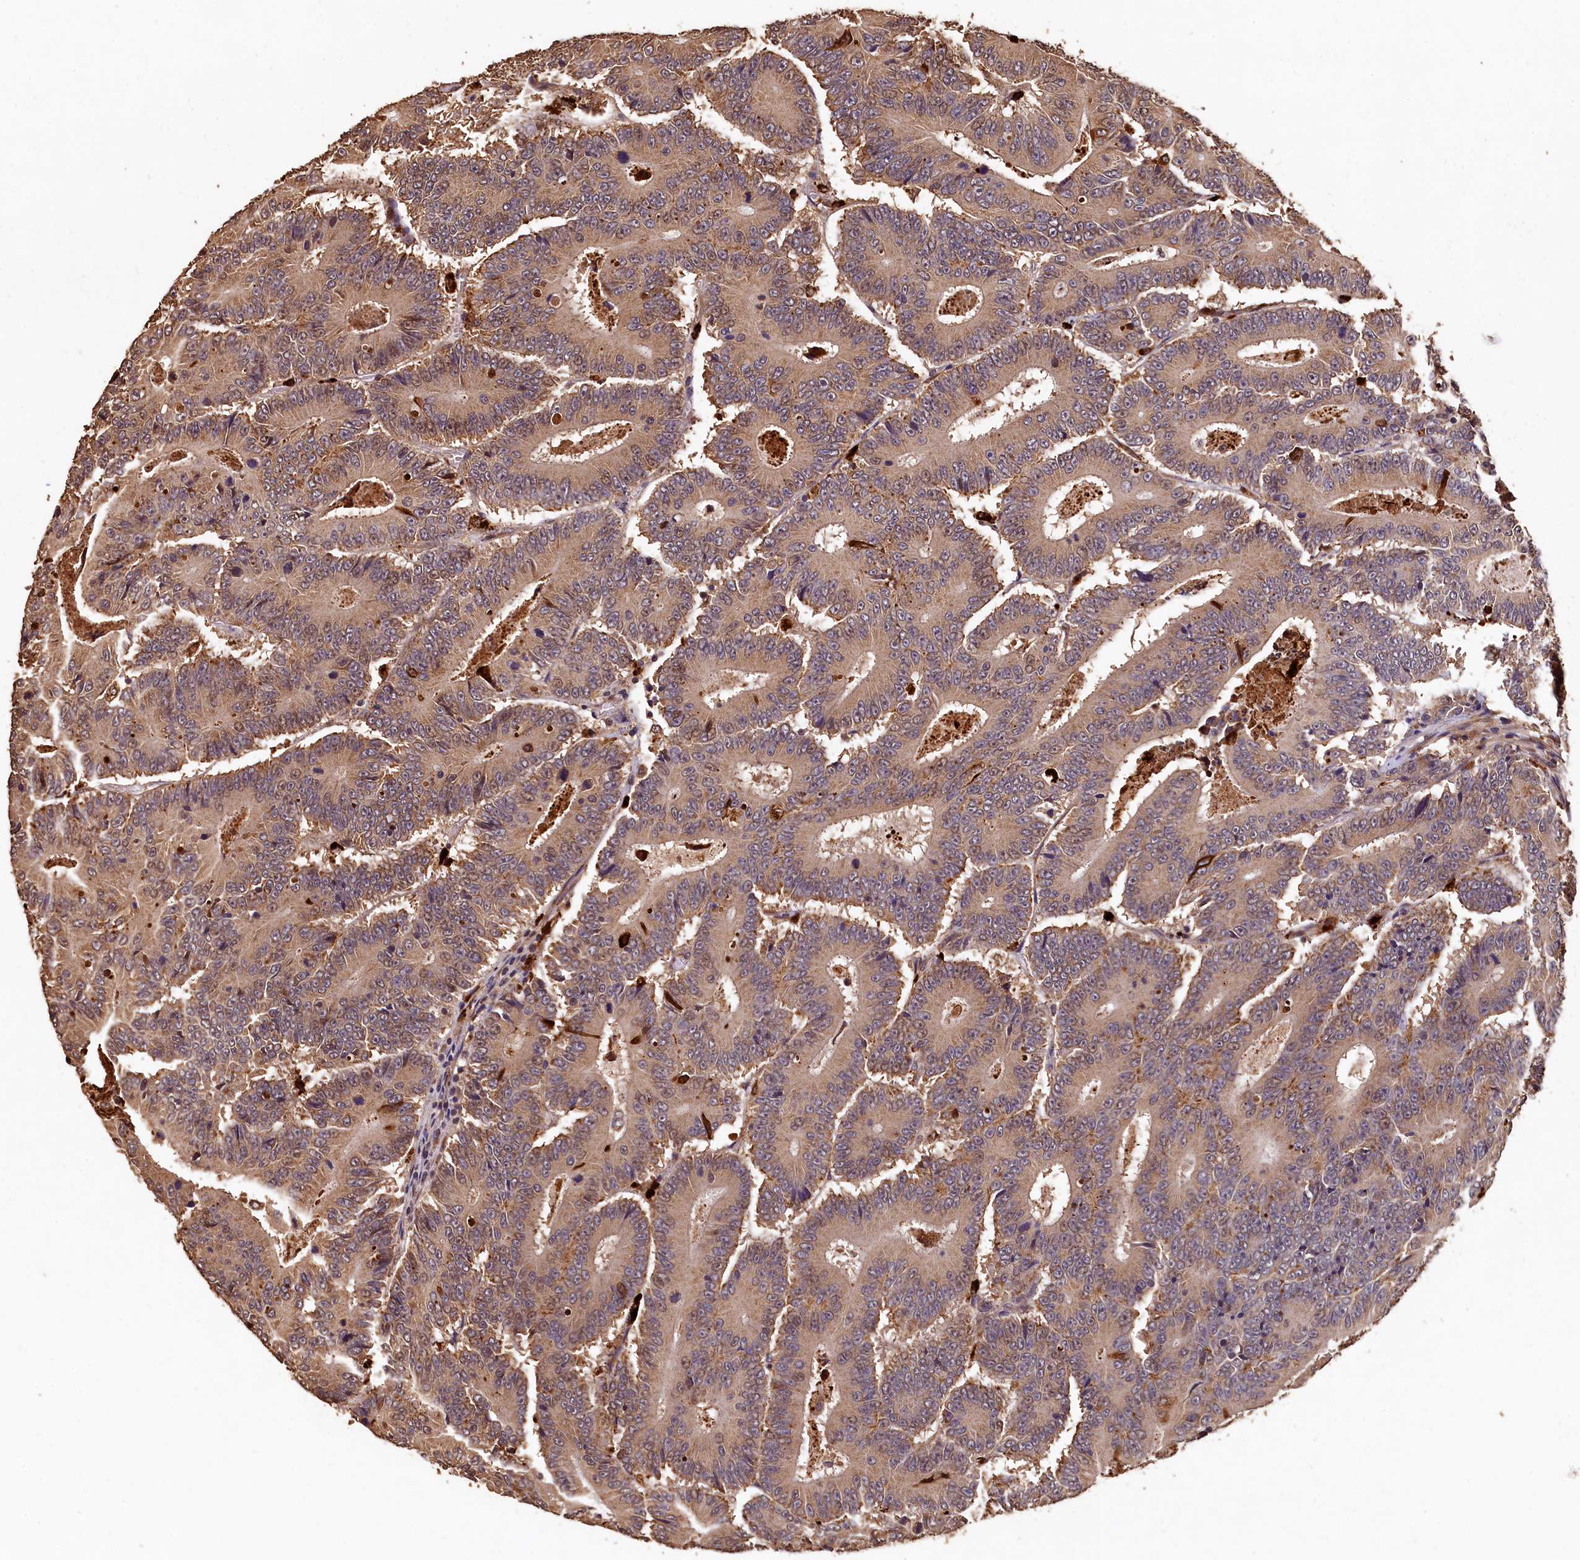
{"staining": {"intensity": "weak", "quantity": ">75%", "location": "cytoplasmic/membranous"}, "tissue": "colorectal cancer", "cell_type": "Tumor cells", "image_type": "cancer", "snomed": [{"axis": "morphology", "description": "Adenocarcinoma, NOS"}, {"axis": "topography", "description": "Colon"}], "caption": "Immunohistochemical staining of colorectal cancer exhibits weak cytoplasmic/membranous protein positivity in about >75% of tumor cells. The protein is stained brown, and the nuclei are stained in blue (DAB (3,3'-diaminobenzidine) IHC with brightfield microscopy, high magnification).", "gene": "LSM4", "patient": {"sex": "male", "age": 83}}